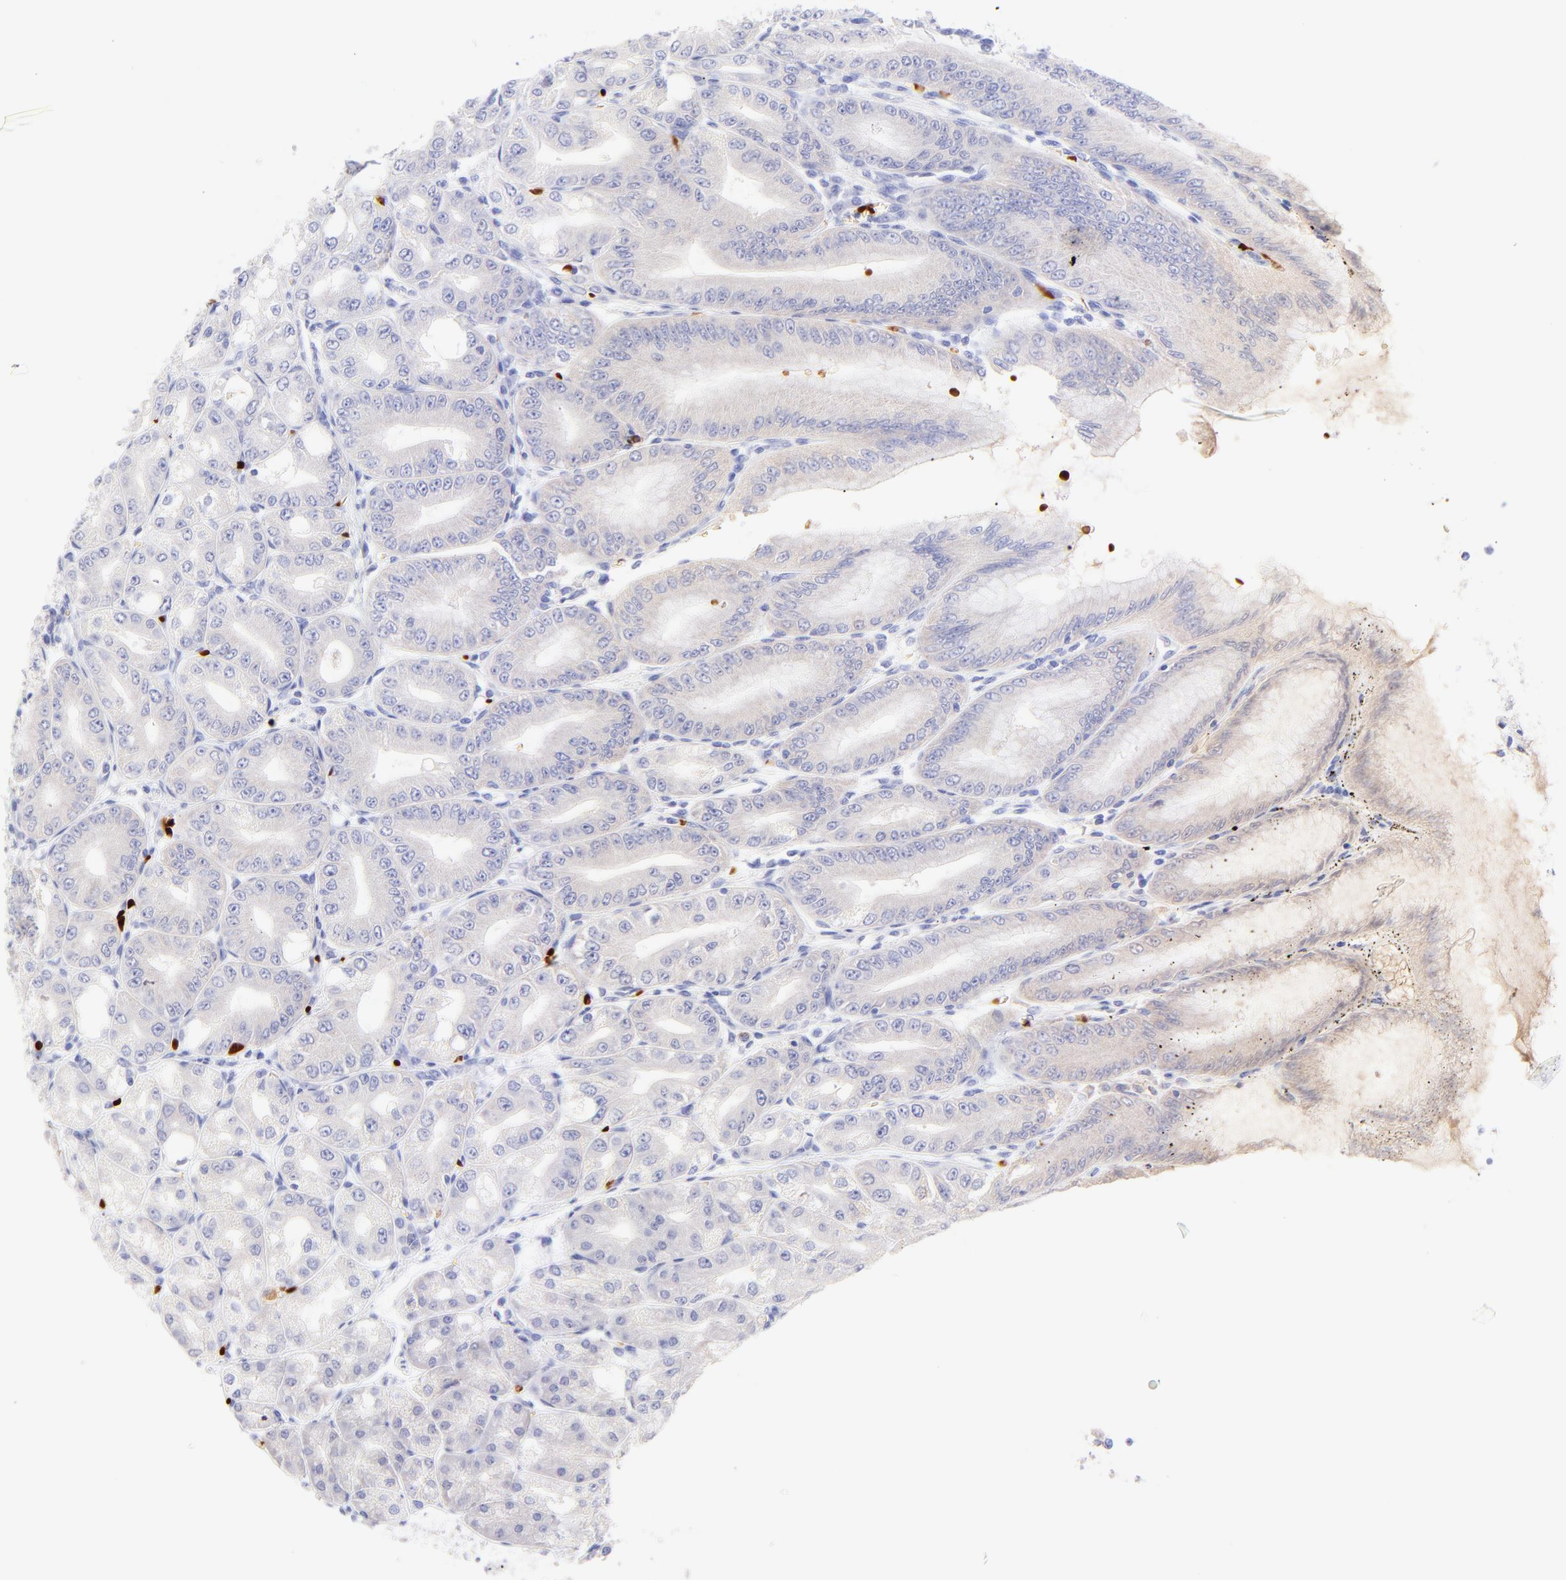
{"staining": {"intensity": "weak", "quantity": "<25%", "location": "cytoplasmic/membranous"}, "tissue": "stomach", "cell_type": "Glandular cells", "image_type": "normal", "snomed": [{"axis": "morphology", "description": "Normal tissue, NOS"}, {"axis": "topography", "description": "Stomach, lower"}], "caption": "The photomicrograph demonstrates no significant staining in glandular cells of stomach. The staining is performed using DAB (3,3'-diaminobenzidine) brown chromogen with nuclei counter-stained in using hematoxylin.", "gene": "FRMPD3", "patient": {"sex": "male", "age": 71}}